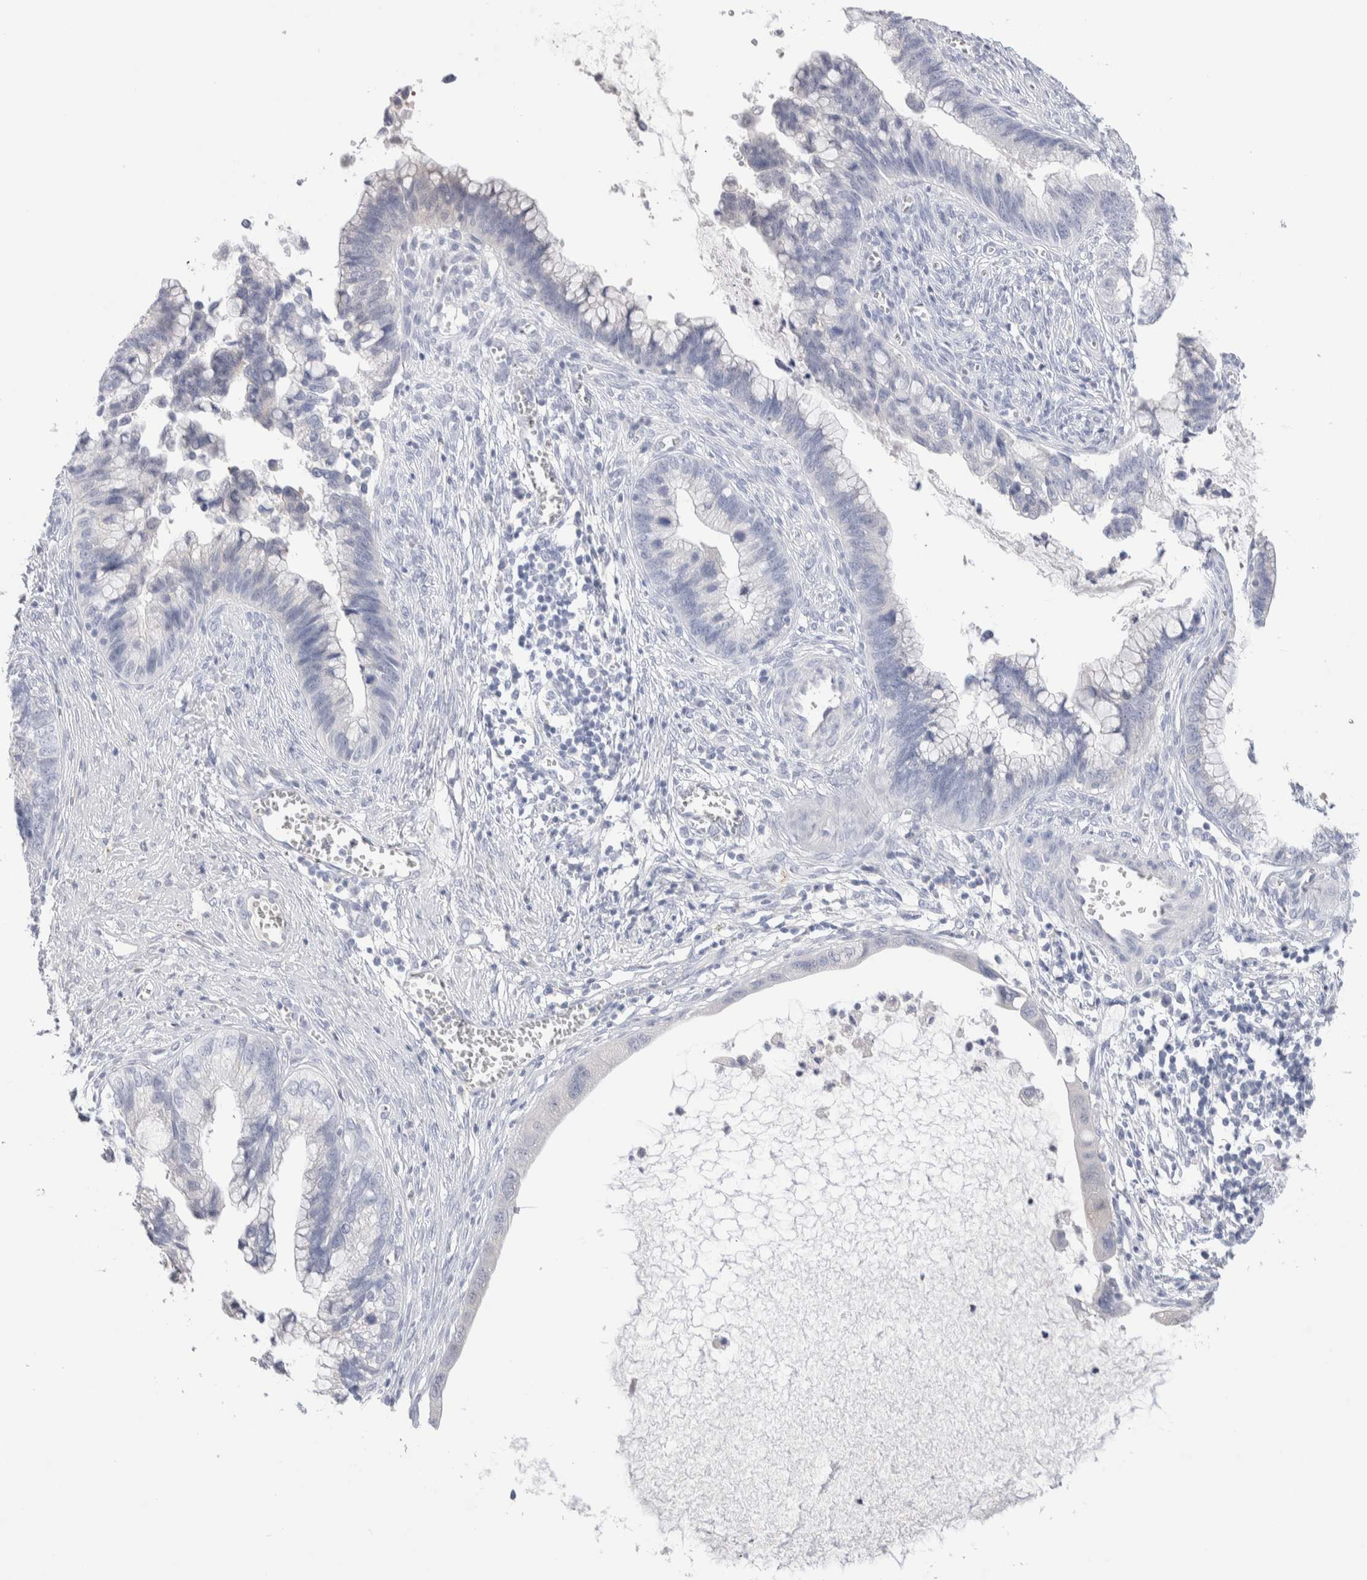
{"staining": {"intensity": "negative", "quantity": "none", "location": "none"}, "tissue": "cervical cancer", "cell_type": "Tumor cells", "image_type": "cancer", "snomed": [{"axis": "morphology", "description": "Adenocarcinoma, NOS"}, {"axis": "topography", "description": "Cervix"}], "caption": "This is an IHC photomicrograph of human cervical adenocarcinoma. There is no positivity in tumor cells.", "gene": "GDA", "patient": {"sex": "female", "age": 44}}